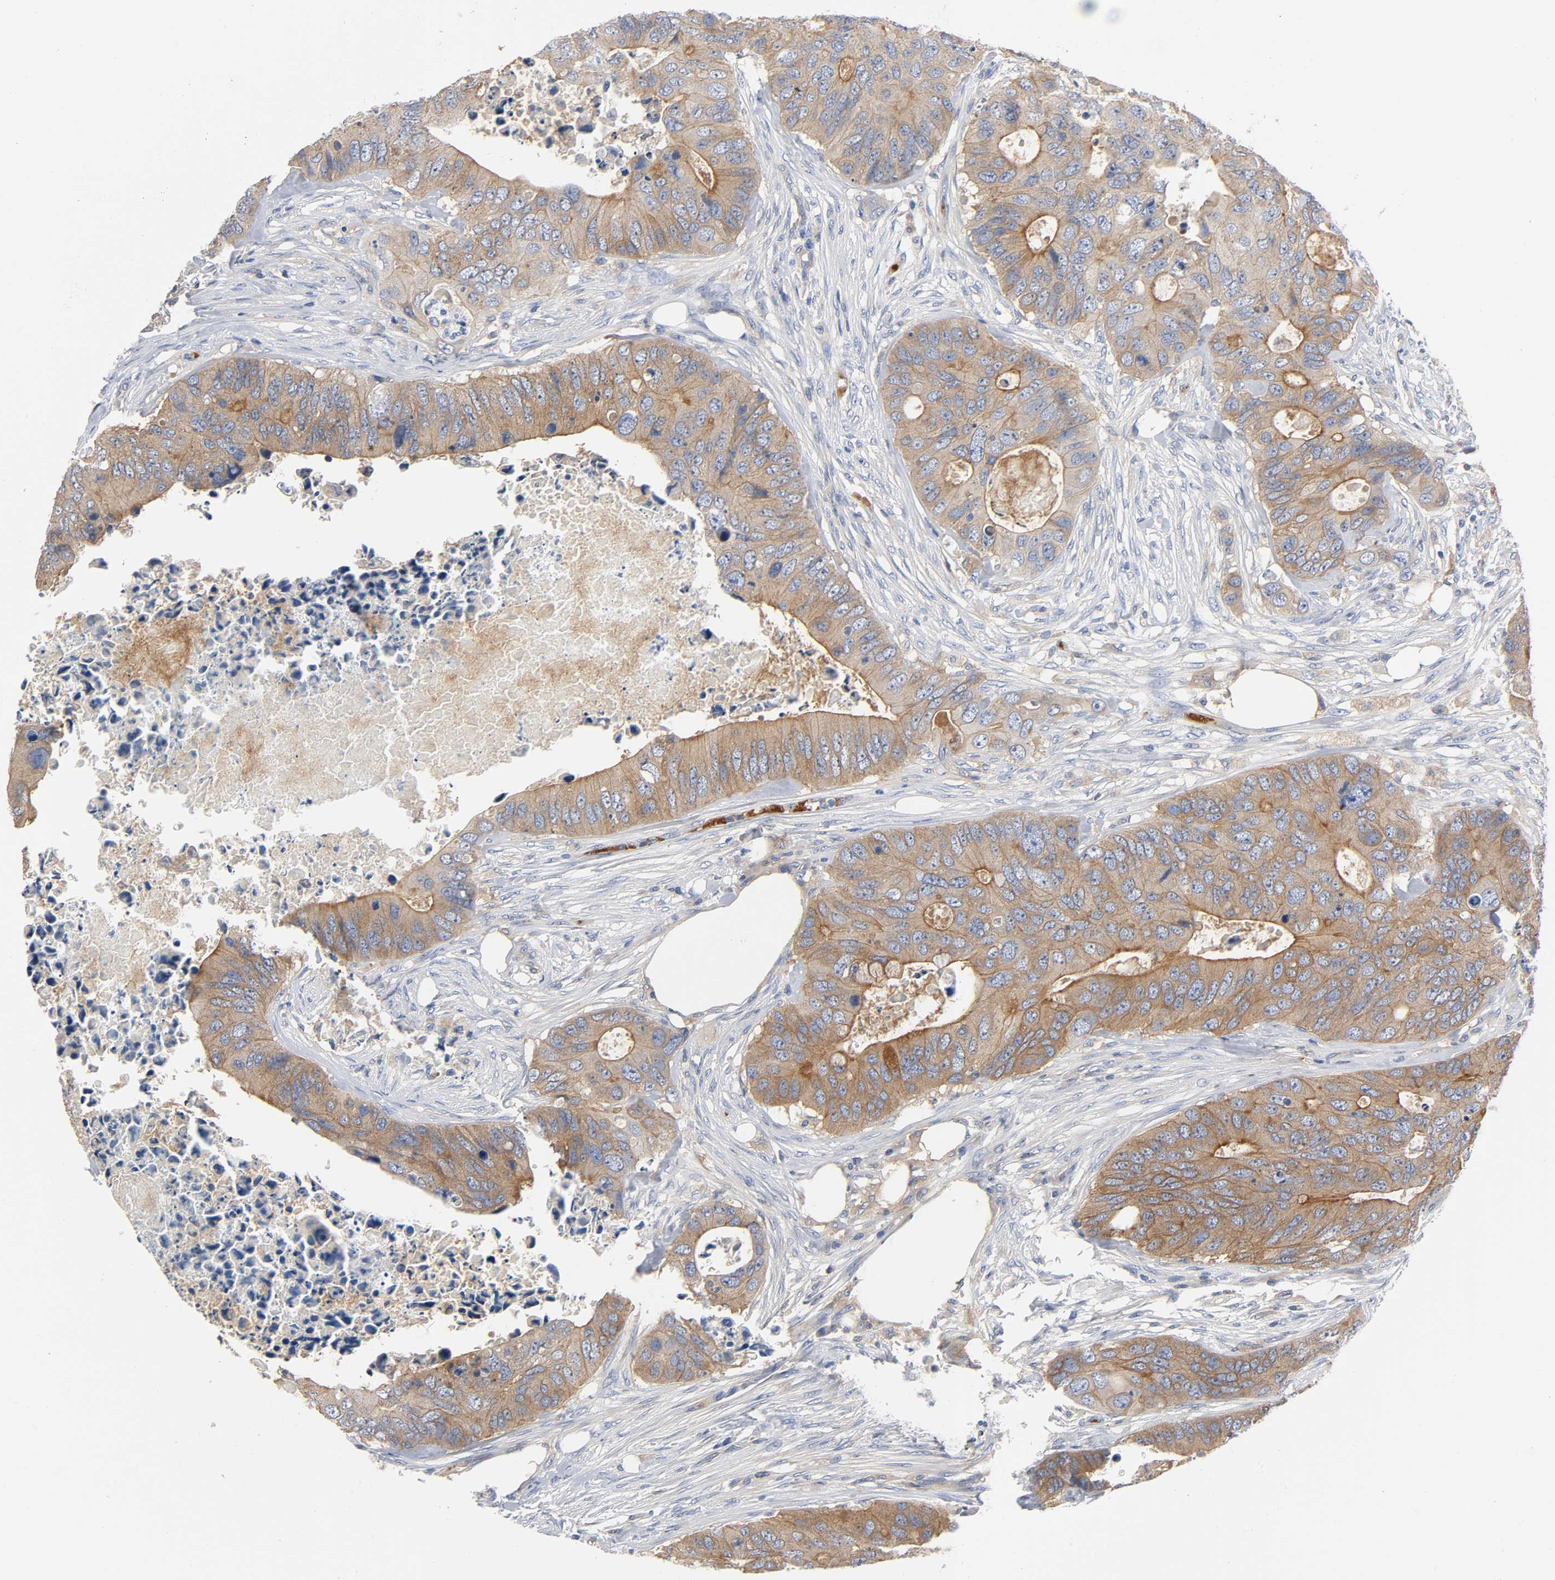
{"staining": {"intensity": "moderate", "quantity": ">75%", "location": "cytoplasmic/membranous"}, "tissue": "colorectal cancer", "cell_type": "Tumor cells", "image_type": "cancer", "snomed": [{"axis": "morphology", "description": "Adenocarcinoma, NOS"}, {"axis": "topography", "description": "Colon"}], "caption": "Protein staining of colorectal cancer (adenocarcinoma) tissue reveals moderate cytoplasmic/membranous staining in about >75% of tumor cells. (Stains: DAB in brown, nuclei in blue, Microscopy: brightfield microscopy at high magnification).", "gene": "SRC", "patient": {"sex": "male", "age": 71}}